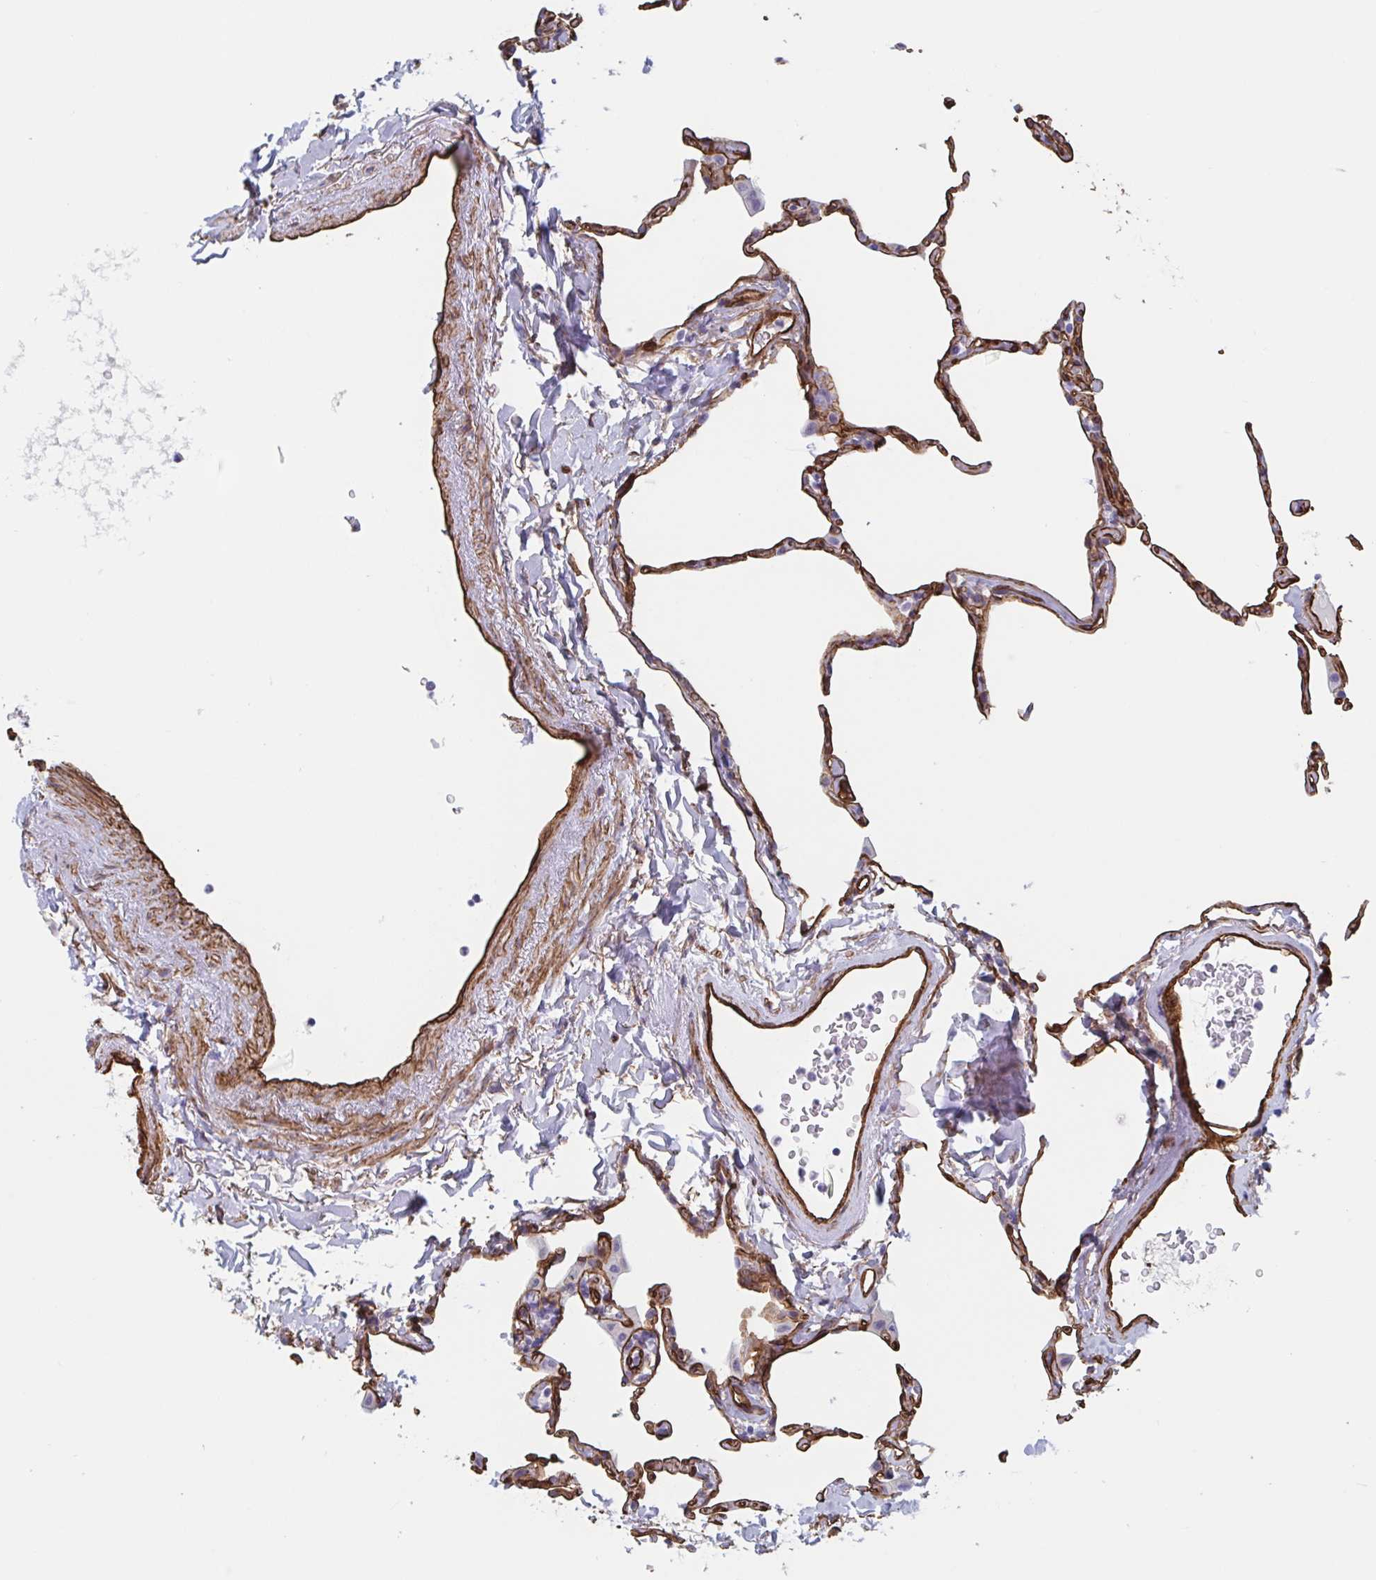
{"staining": {"intensity": "moderate", "quantity": ">75%", "location": "cytoplasmic/membranous"}, "tissue": "lung", "cell_type": "Alveolar cells", "image_type": "normal", "snomed": [{"axis": "morphology", "description": "Normal tissue, NOS"}, {"axis": "topography", "description": "Lung"}], "caption": "This is a photomicrograph of immunohistochemistry (IHC) staining of normal lung, which shows moderate staining in the cytoplasmic/membranous of alveolar cells.", "gene": "CITED4", "patient": {"sex": "male", "age": 65}}